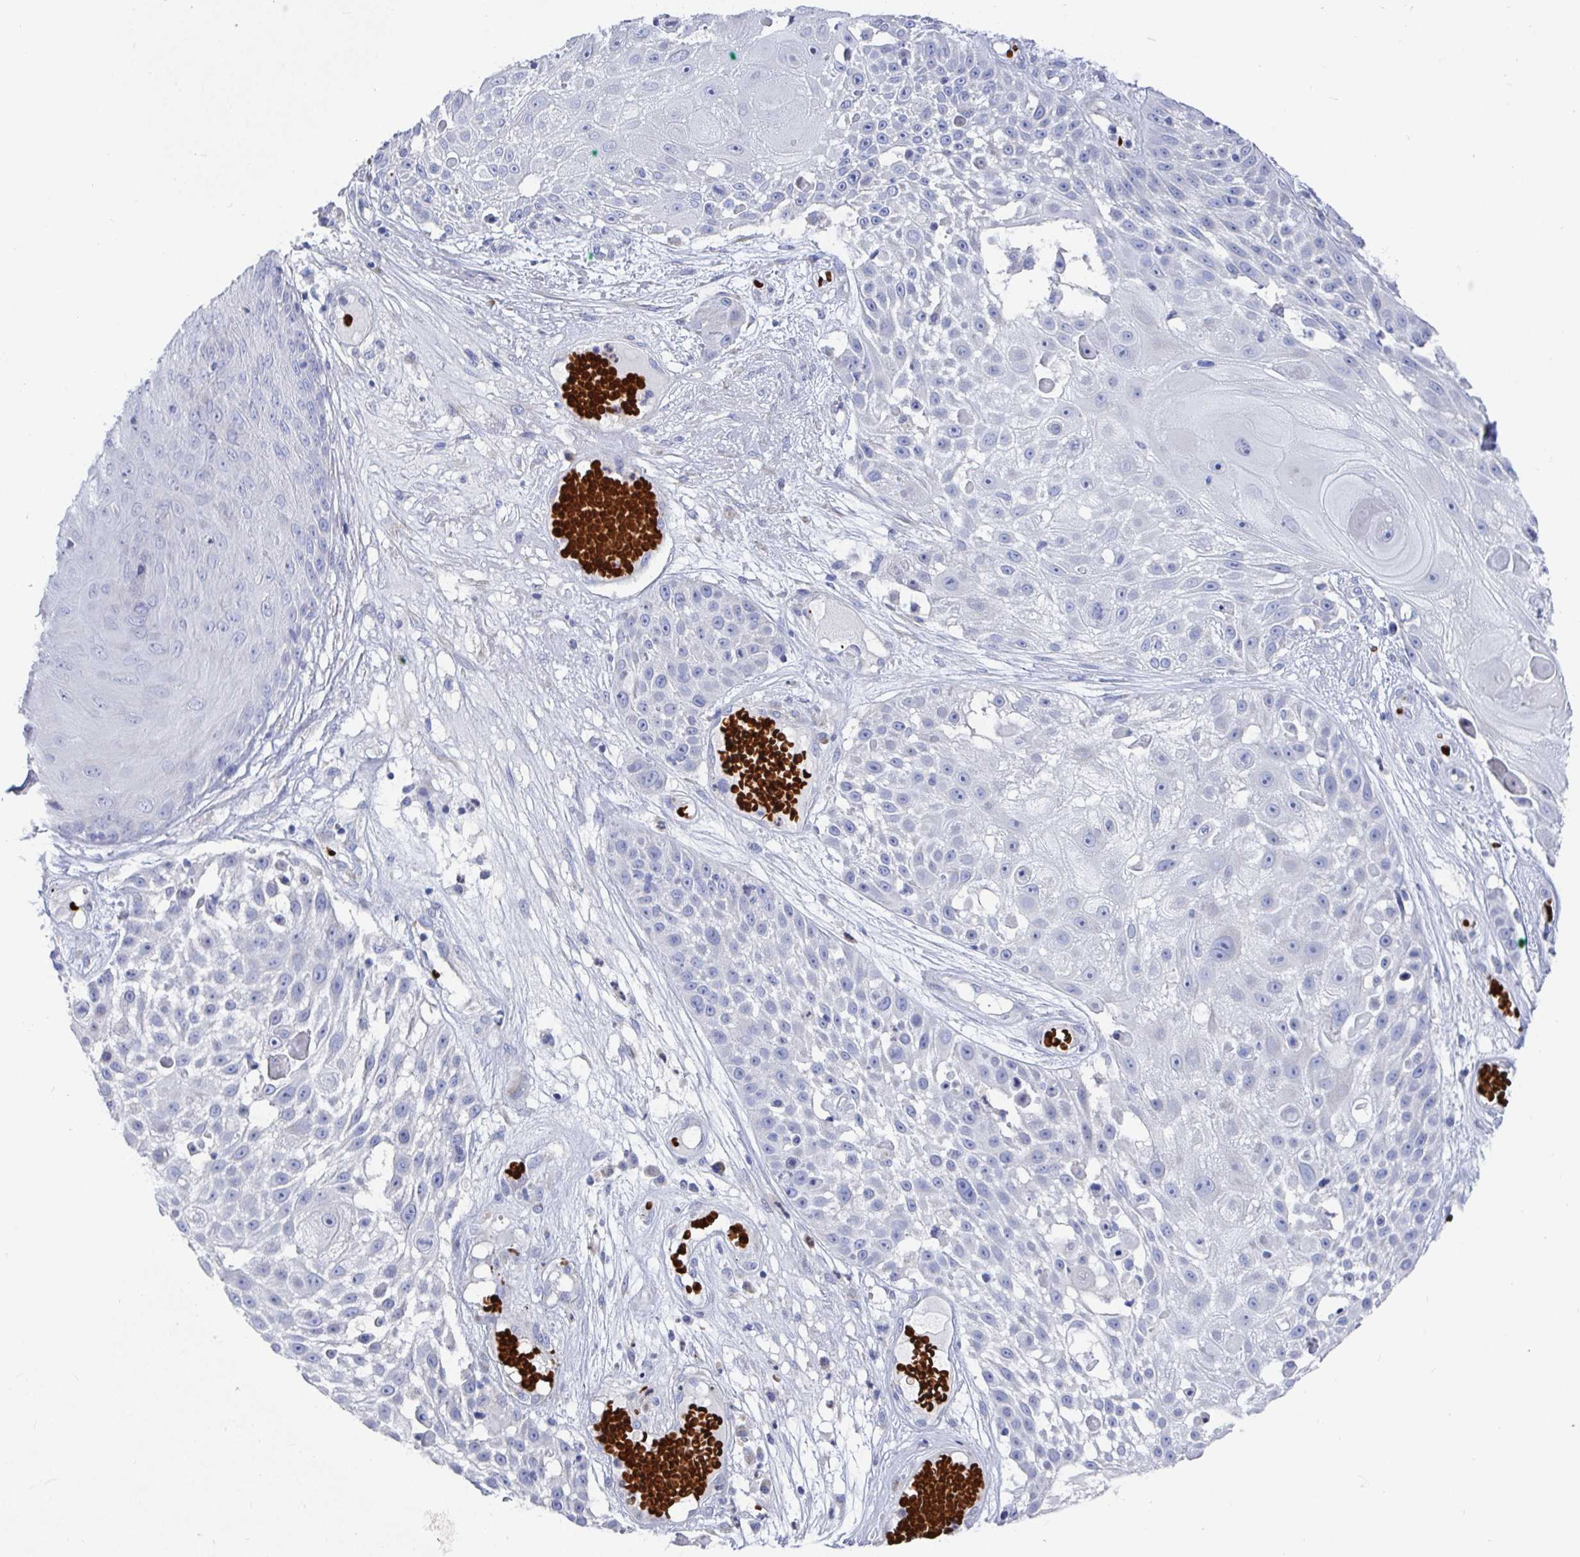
{"staining": {"intensity": "negative", "quantity": "none", "location": "none"}, "tissue": "skin cancer", "cell_type": "Tumor cells", "image_type": "cancer", "snomed": [{"axis": "morphology", "description": "Squamous cell carcinoma, NOS"}, {"axis": "topography", "description": "Skin"}], "caption": "There is no significant staining in tumor cells of skin cancer.", "gene": "CLDN8", "patient": {"sex": "female", "age": 86}}